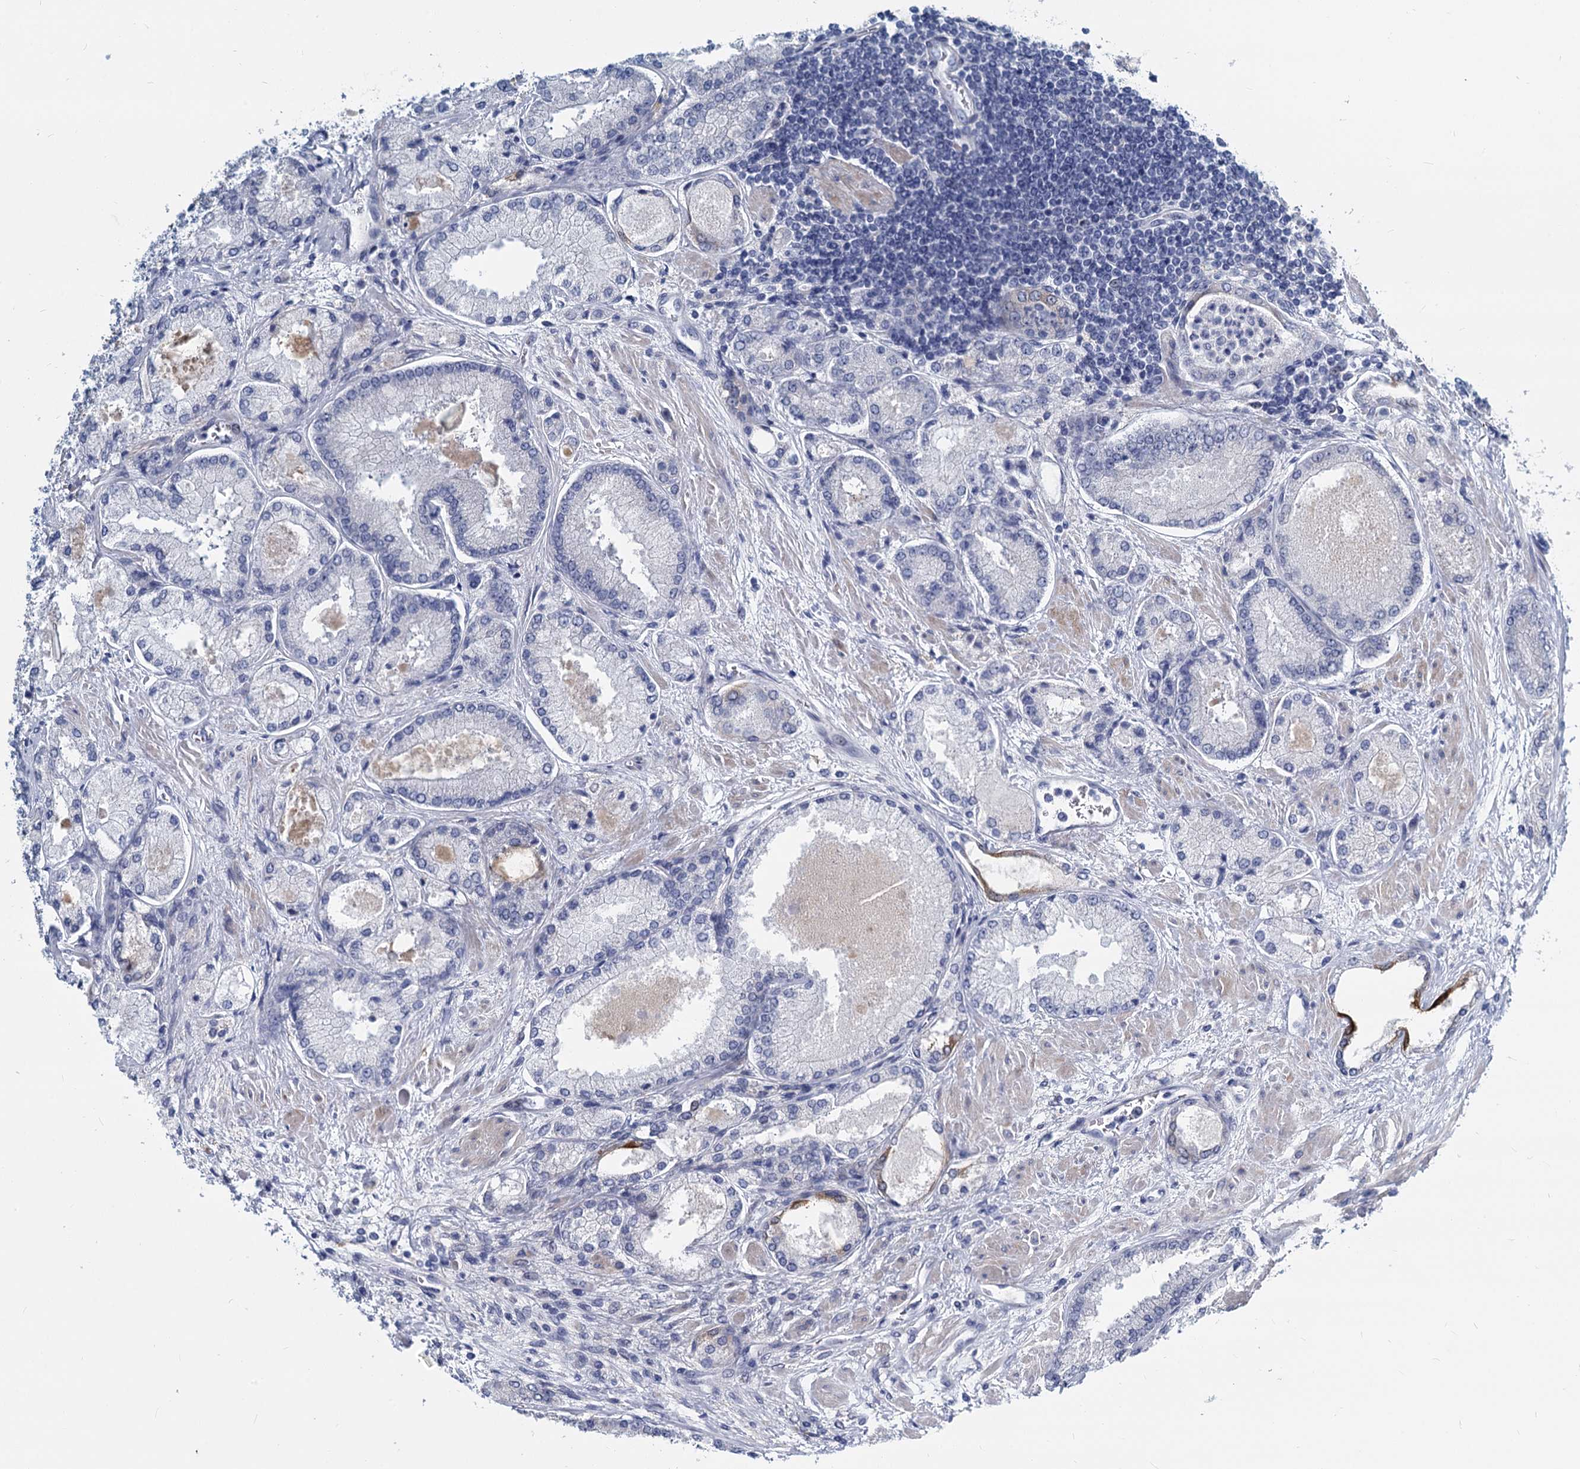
{"staining": {"intensity": "negative", "quantity": "none", "location": "none"}, "tissue": "prostate cancer", "cell_type": "Tumor cells", "image_type": "cancer", "snomed": [{"axis": "morphology", "description": "Adenocarcinoma, Low grade"}, {"axis": "topography", "description": "Prostate"}], "caption": "Tumor cells are negative for protein expression in human prostate cancer (adenocarcinoma (low-grade)).", "gene": "GSTM3", "patient": {"sex": "male", "age": 74}}